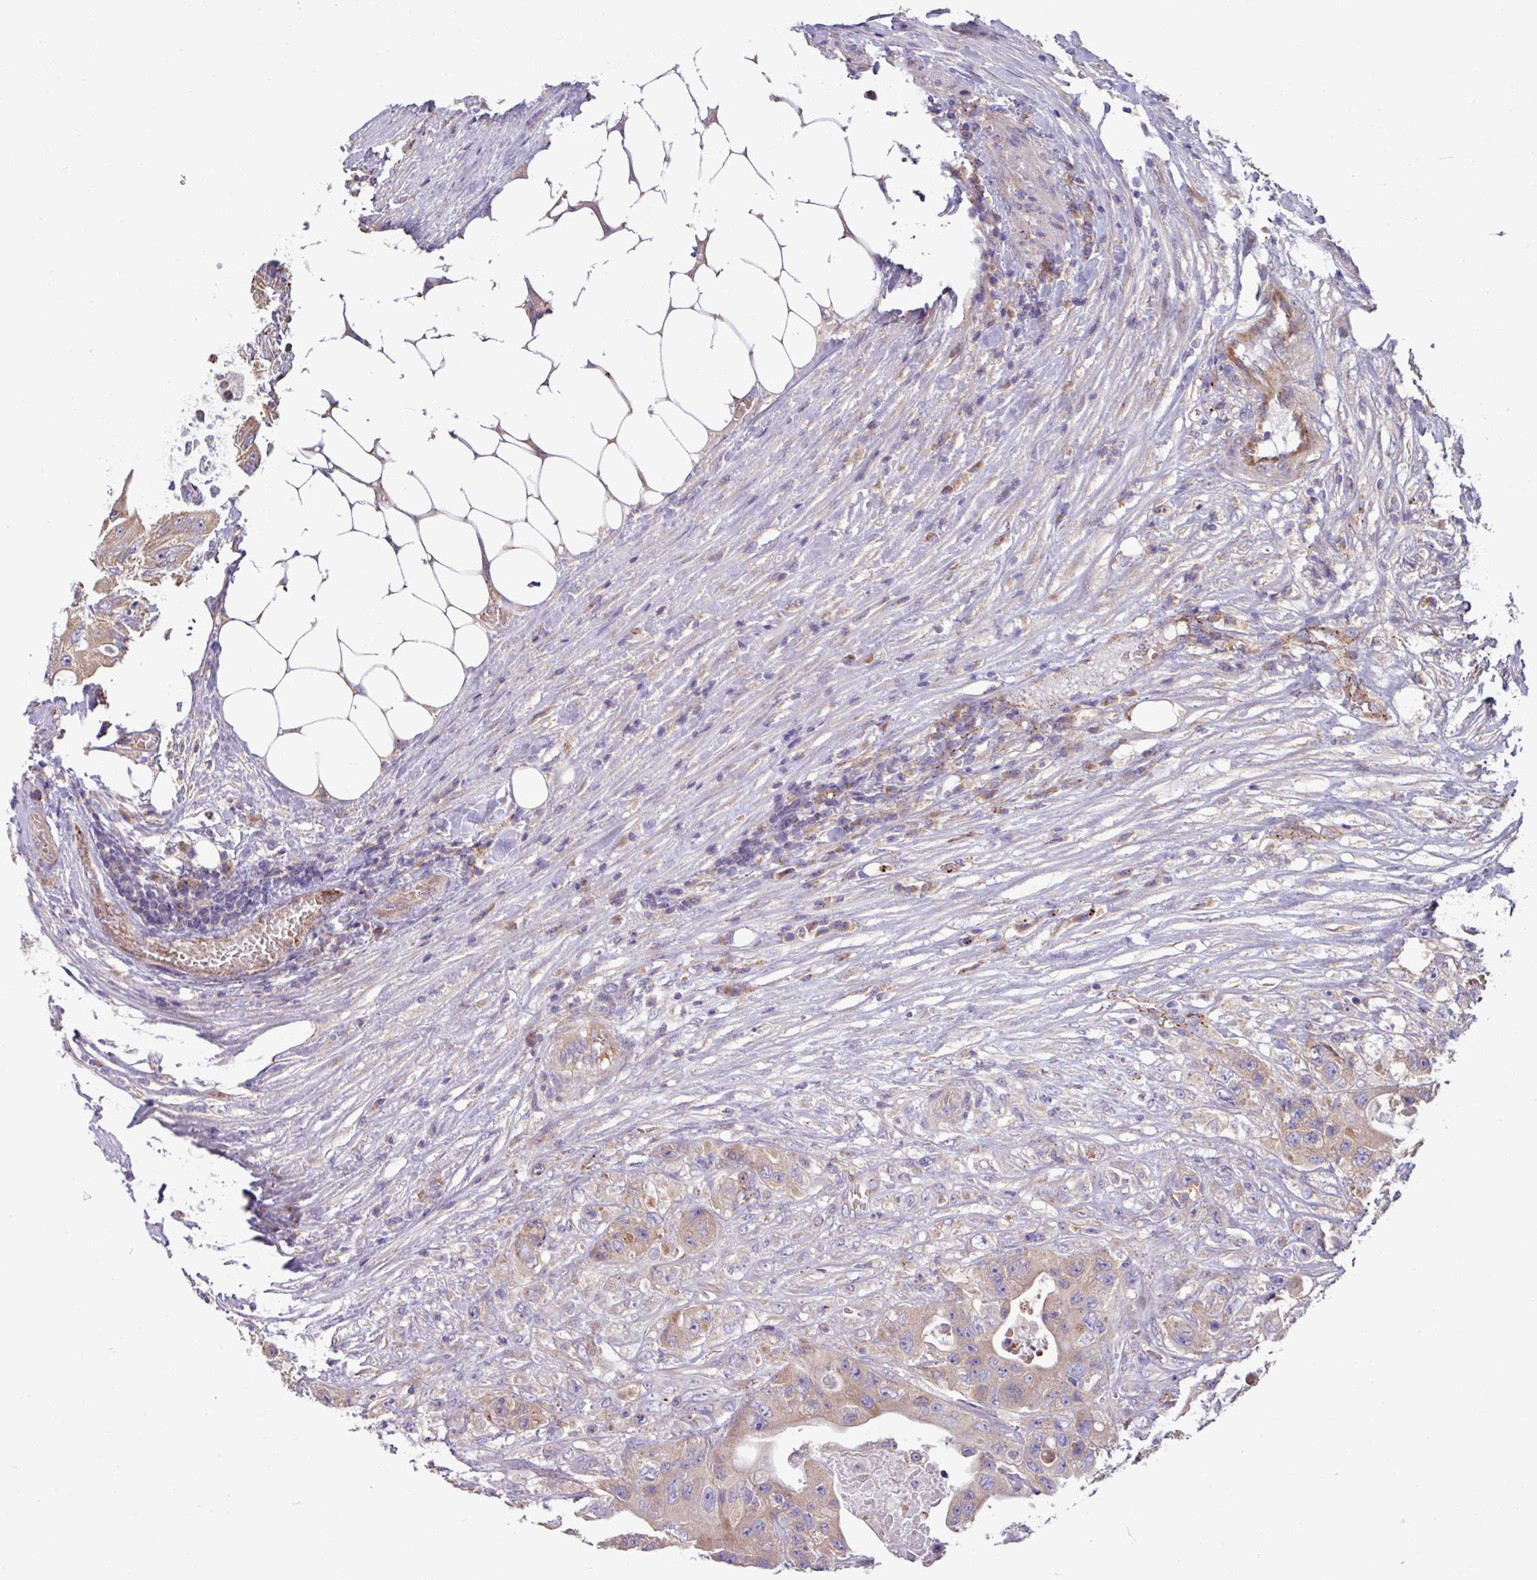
{"staining": {"intensity": "weak", "quantity": ">75%", "location": "cytoplasmic/membranous"}, "tissue": "colorectal cancer", "cell_type": "Tumor cells", "image_type": "cancer", "snomed": [{"axis": "morphology", "description": "Adenocarcinoma, NOS"}, {"axis": "topography", "description": "Colon"}], "caption": "Tumor cells exhibit weak cytoplasmic/membranous positivity in about >75% of cells in adenocarcinoma (colorectal).", "gene": "PPM1J", "patient": {"sex": "female", "age": 46}}